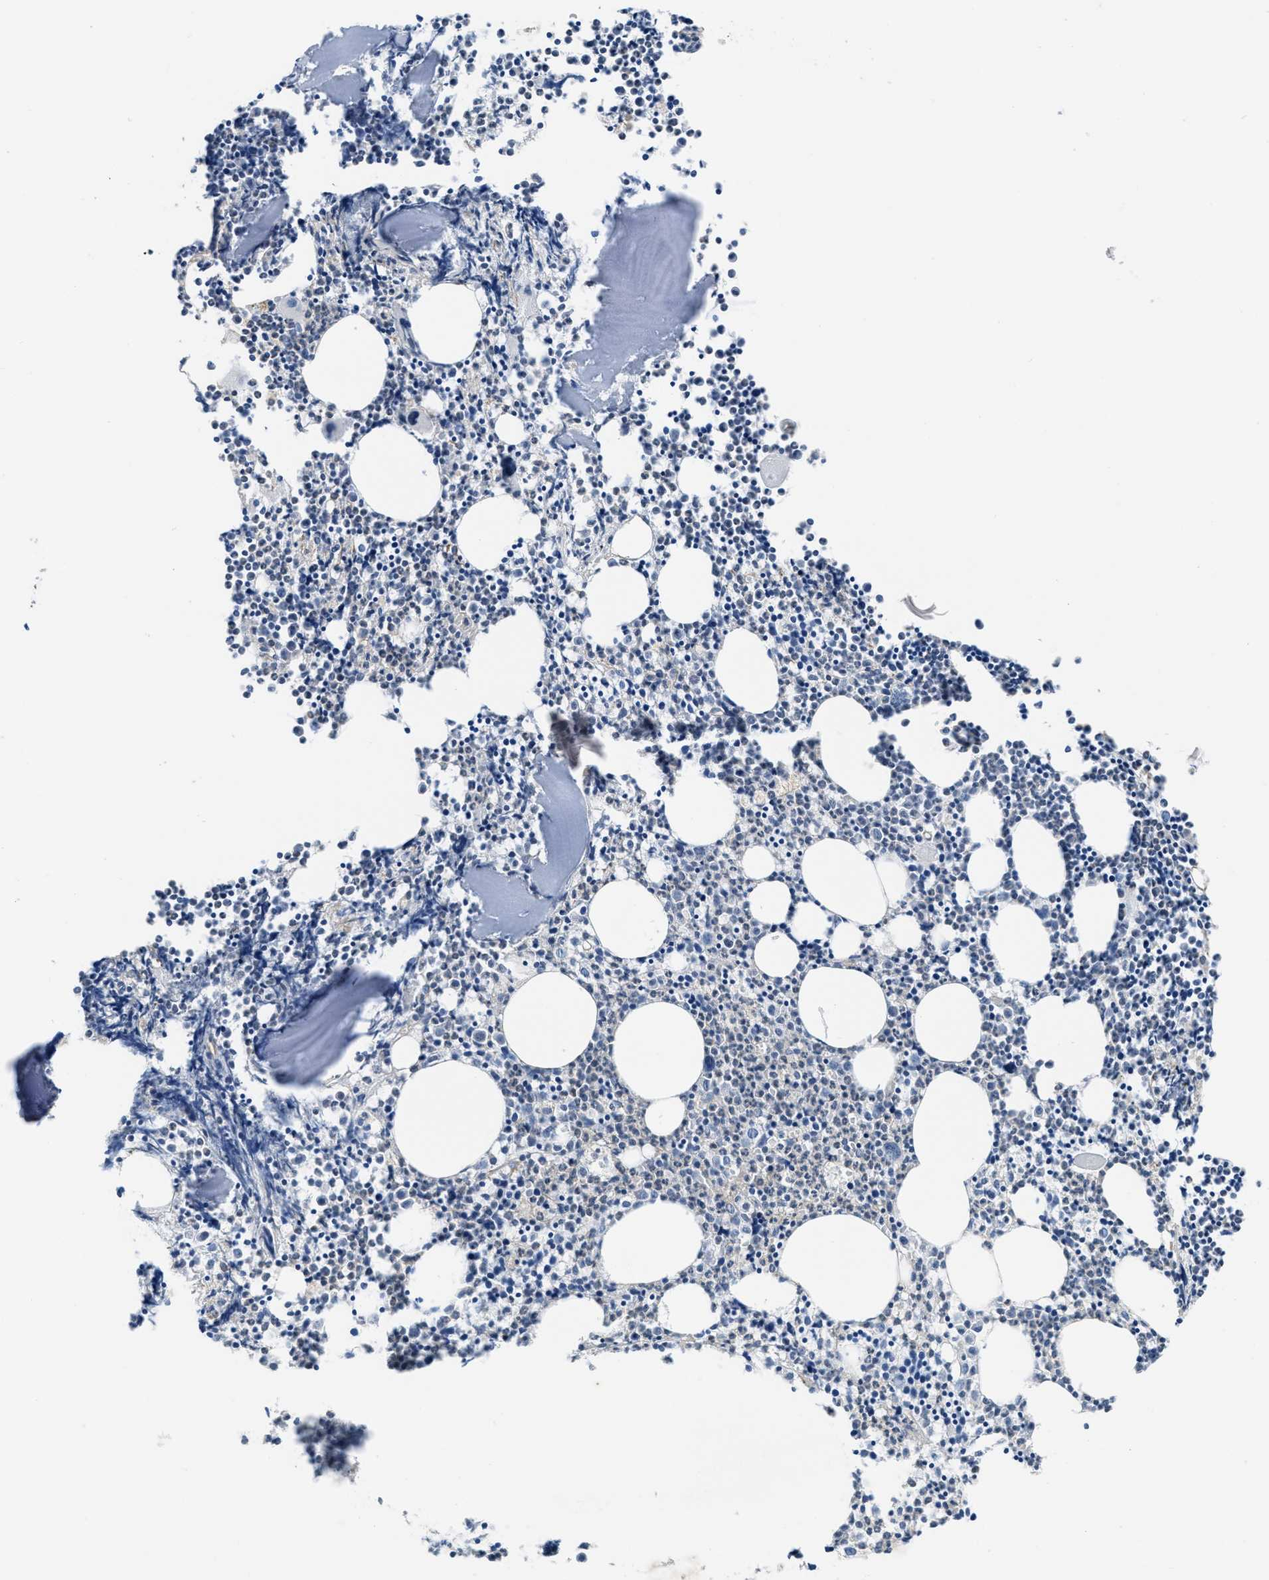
{"staining": {"intensity": "weak", "quantity": "25%-75%", "location": "cytoplasmic/membranous,nuclear"}, "tissue": "bone marrow", "cell_type": "Hematopoietic cells", "image_type": "normal", "snomed": [{"axis": "morphology", "description": "Normal tissue, NOS"}, {"axis": "morphology", "description": "Inflammation, NOS"}, {"axis": "topography", "description": "Bone marrow"}], "caption": "Normal bone marrow reveals weak cytoplasmic/membranous,nuclear expression in about 25%-75% of hematopoietic cells, visualized by immunohistochemistry.", "gene": "CRB3", "patient": {"sex": "female", "age": 53}}